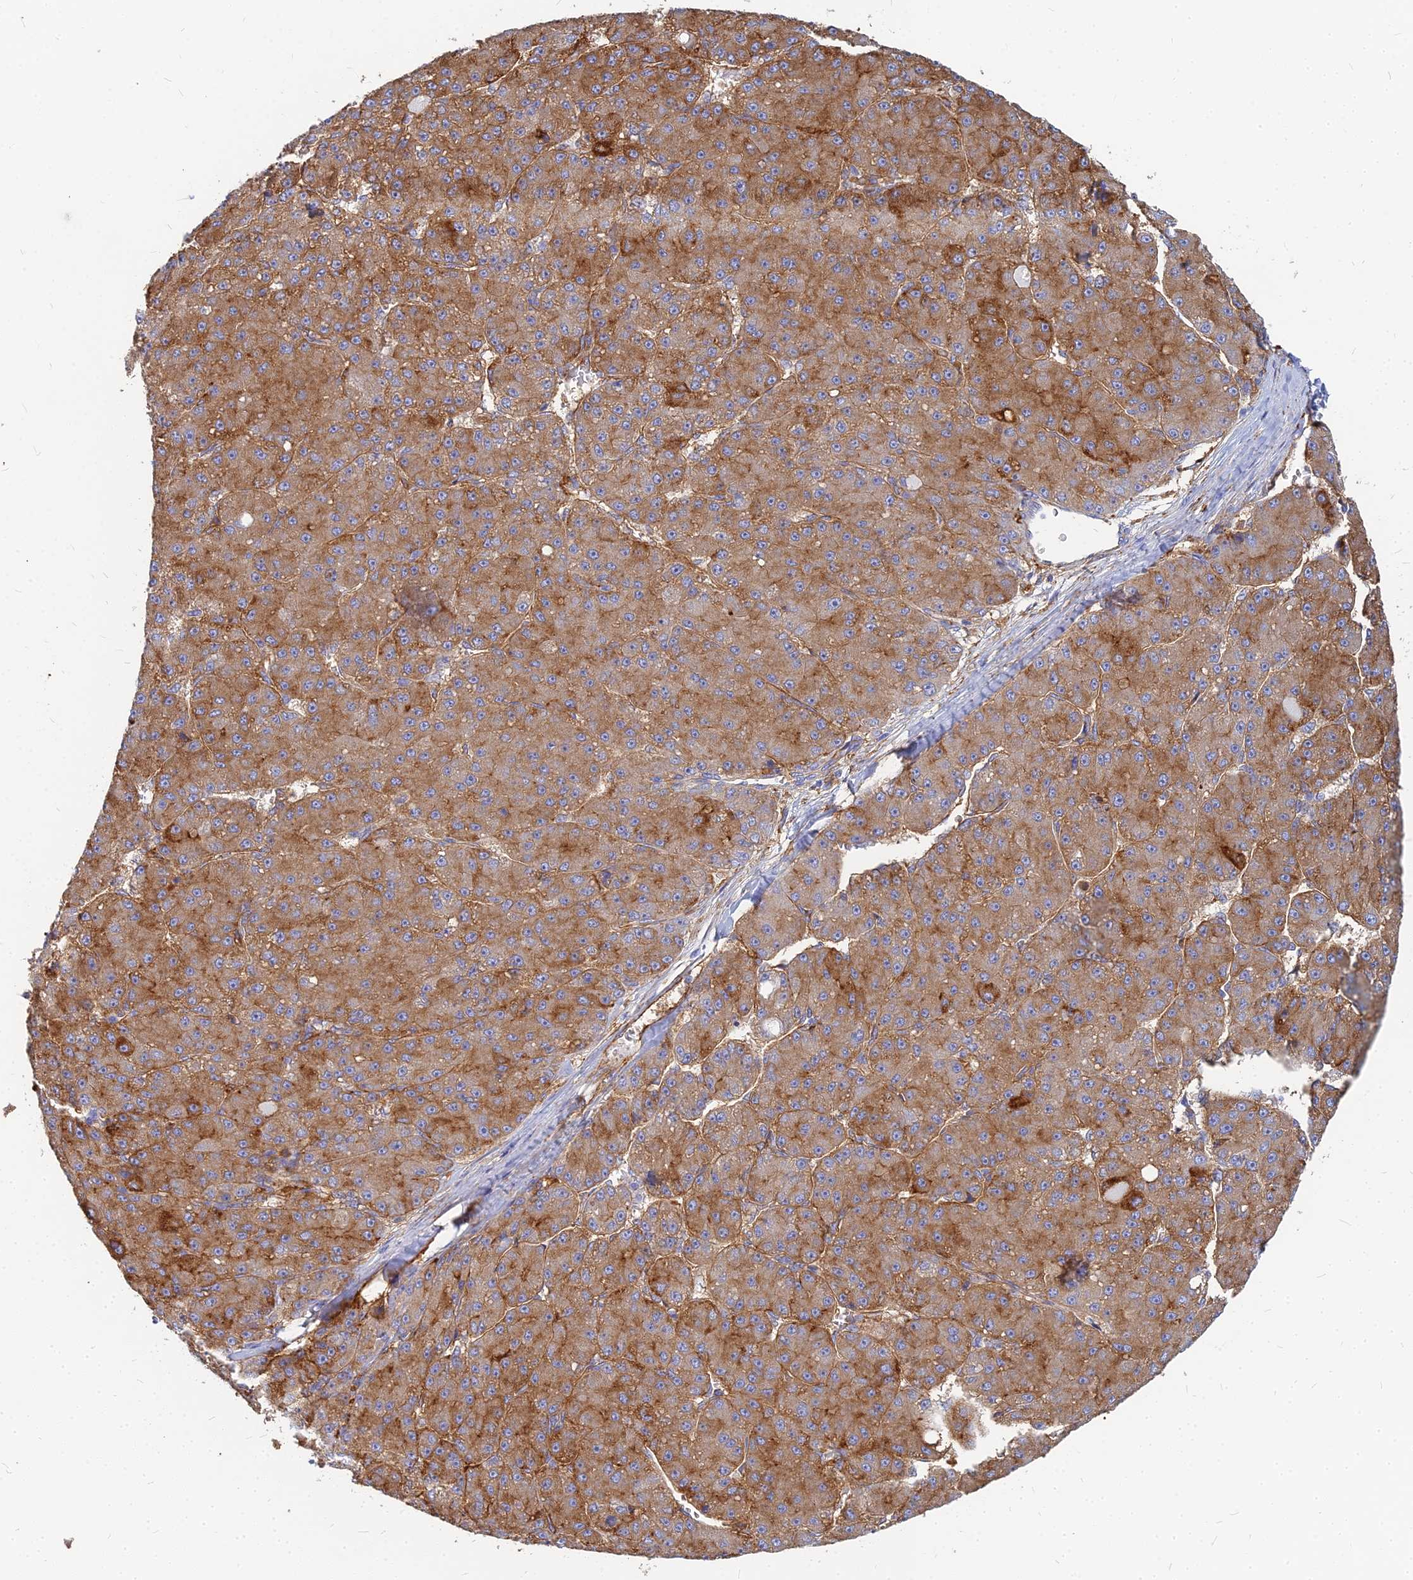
{"staining": {"intensity": "moderate", "quantity": ">75%", "location": "cytoplasmic/membranous"}, "tissue": "liver cancer", "cell_type": "Tumor cells", "image_type": "cancer", "snomed": [{"axis": "morphology", "description": "Carcinoma, Hepatocellular, NOS"}, {"axis": "topography", "description": "Liver"}], "caption": "Tumor cells exhibit medium levels of moderate cytoplasmic/membranous staining in approximately >75% of cells in human liver cancer.", "gene": "VAT1", "patient": {"sex": "male", "age": 67}}